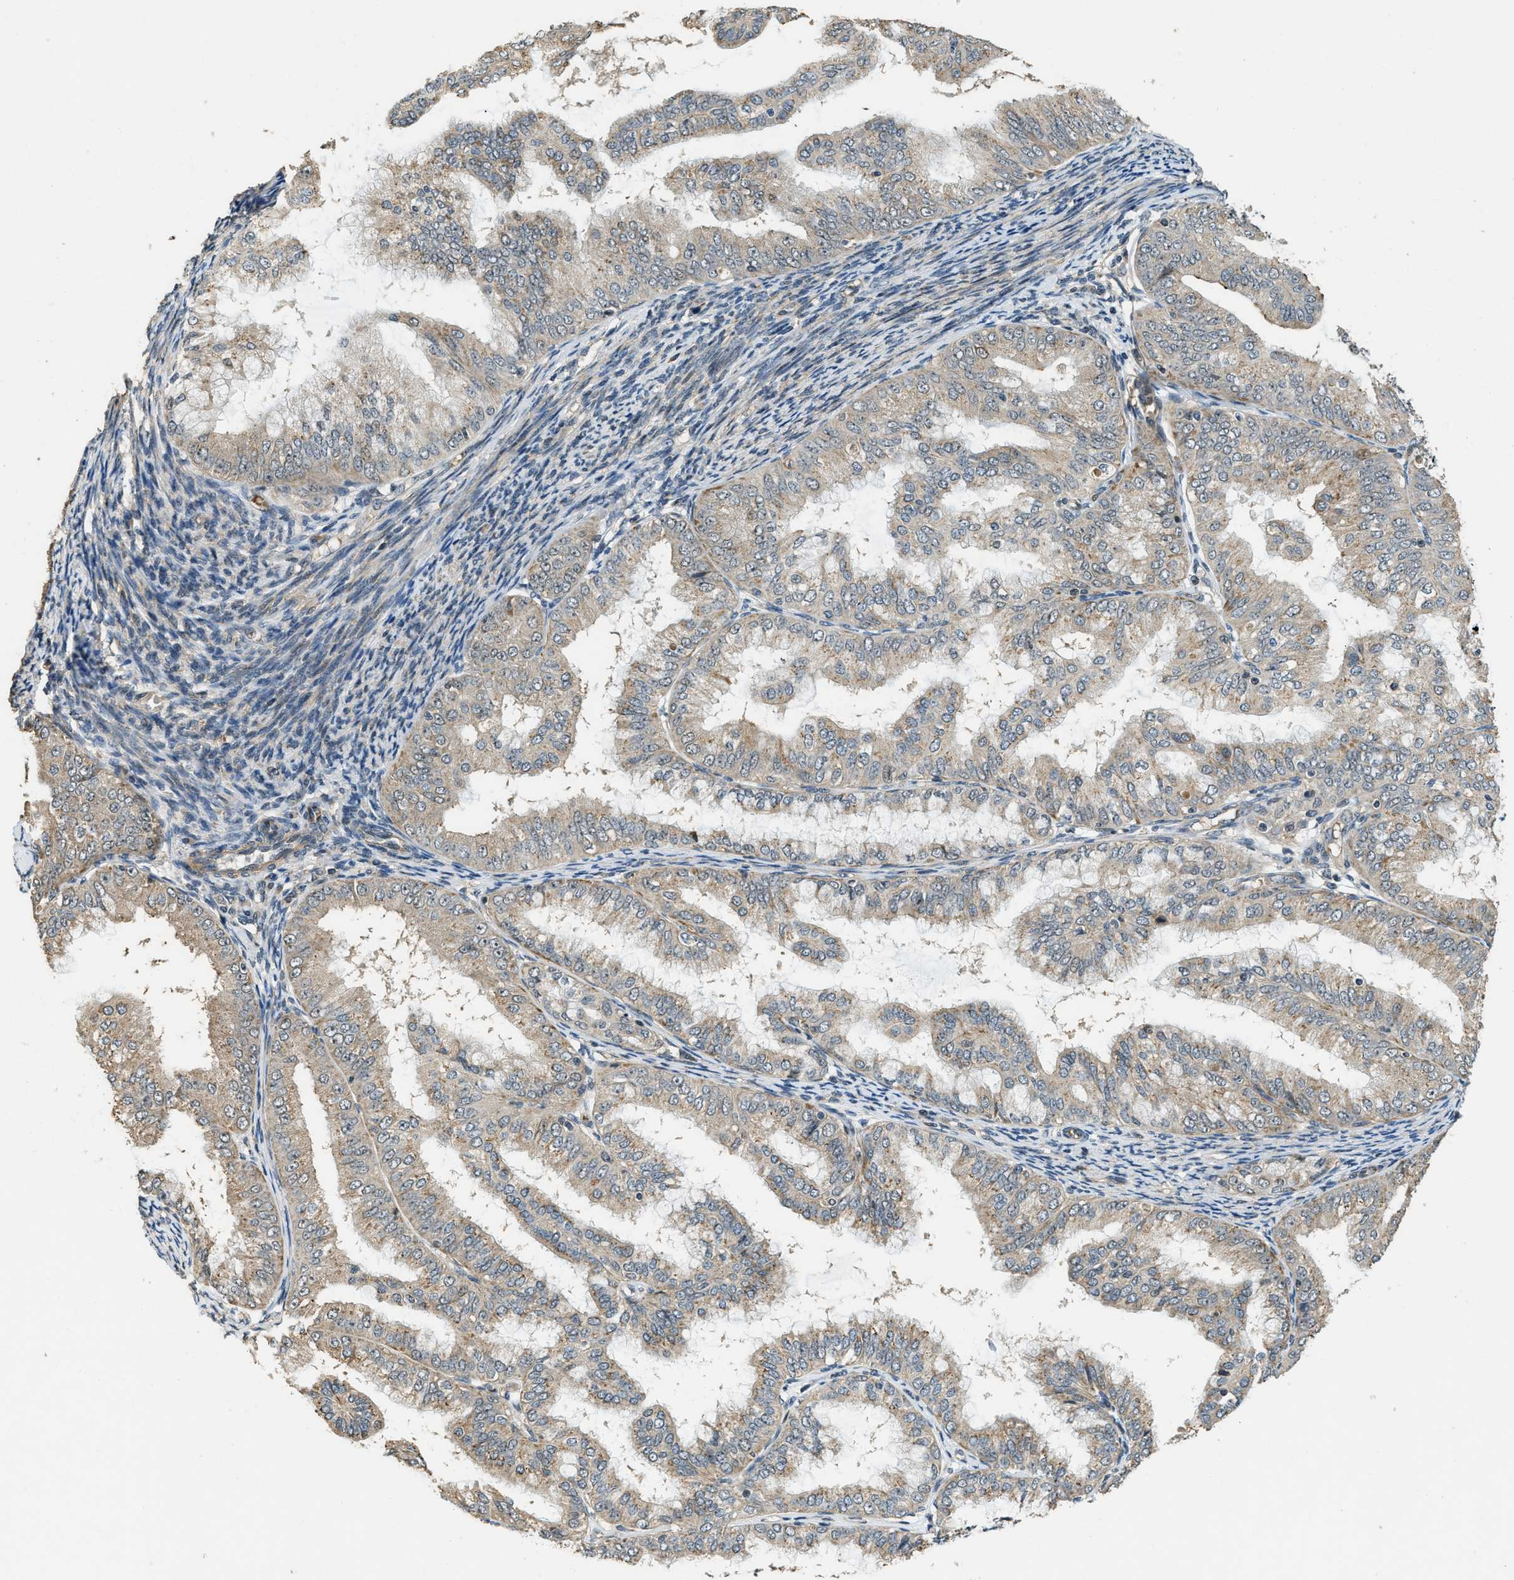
{"staining": {"intensity": "weak", "quantity": ">75%", "location": "cytoplasmic/membranous"}, "tissue": "endometrial cancer", "cell_type": "Tumor cells", "image_type": "cancer", "snomed": [{"axis": "morphology", "description": "Adenocarcinoma, NOS"}, {"axis": "topography", "description": "Endometrium"}], "caption": "Weak cytoplasmic/membranous protein positivity is identified in about >75% of tumor cells in endometrial adenocarcinoma.", "gene": "MED21", "patient": {"sex": "female", "age": 63}}